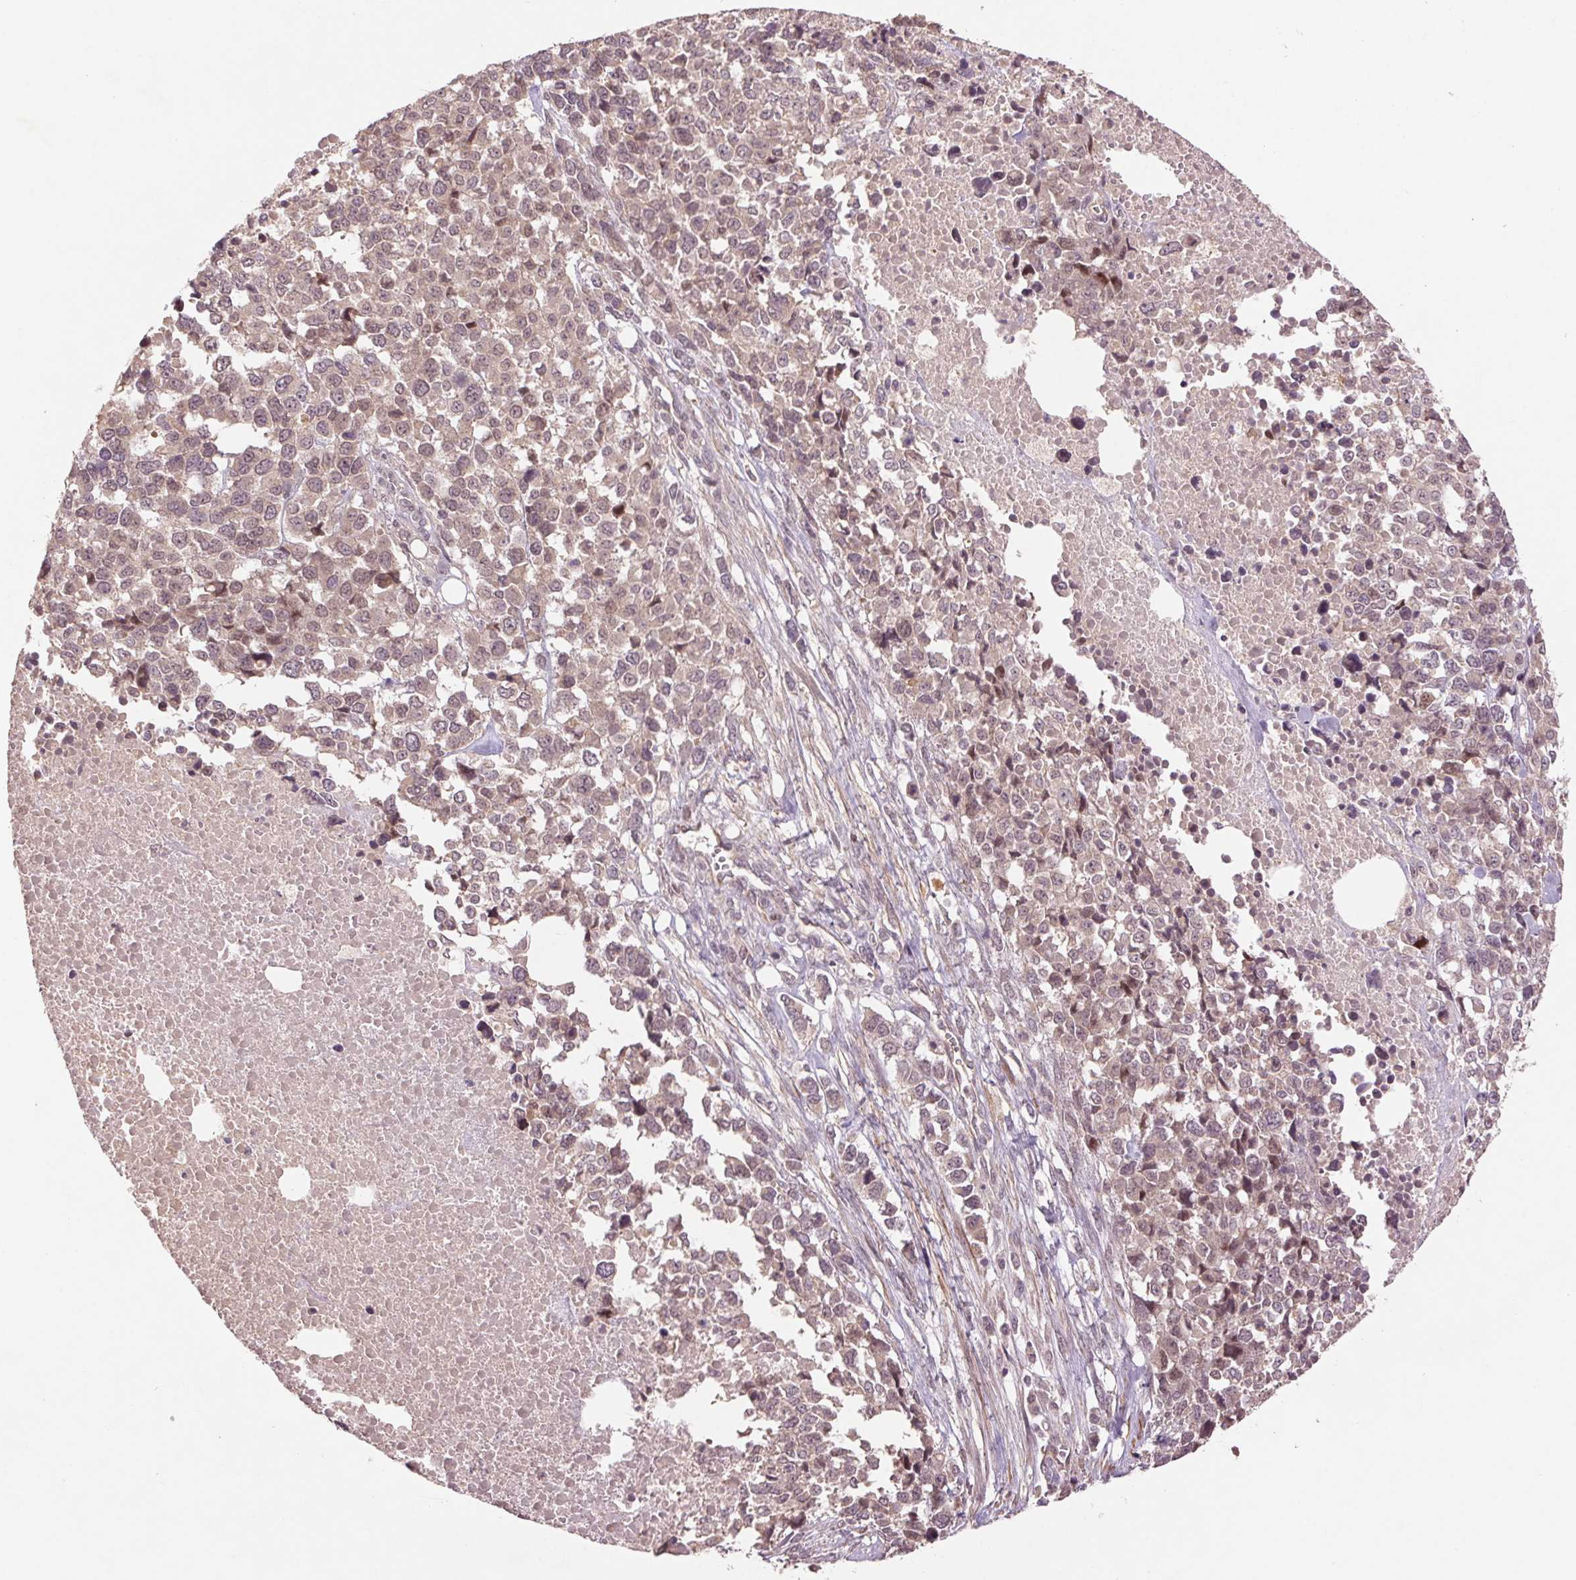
{"staining": {"intensity": "weak", "quantity": "25%-75%", "location": "cytoplasmic/membranous,nuclear"}, "tissue": "melanoma", "cell_type": "Tumor cells", "image_type": "cancer", "snomed": [{"axis": "morphology", "description": "Malignant melanoma, Metastatic site"}, {"axis": "topography", "description": "Skin"}], "caption": "Melanoma stained with immunohistochemistry displays weak cytoplasmic/membranous and nuclear expression in about 25%-75% of tumor cells.", "gene": "SMLR1", "patient": {"sex": "male", "age": 84}}